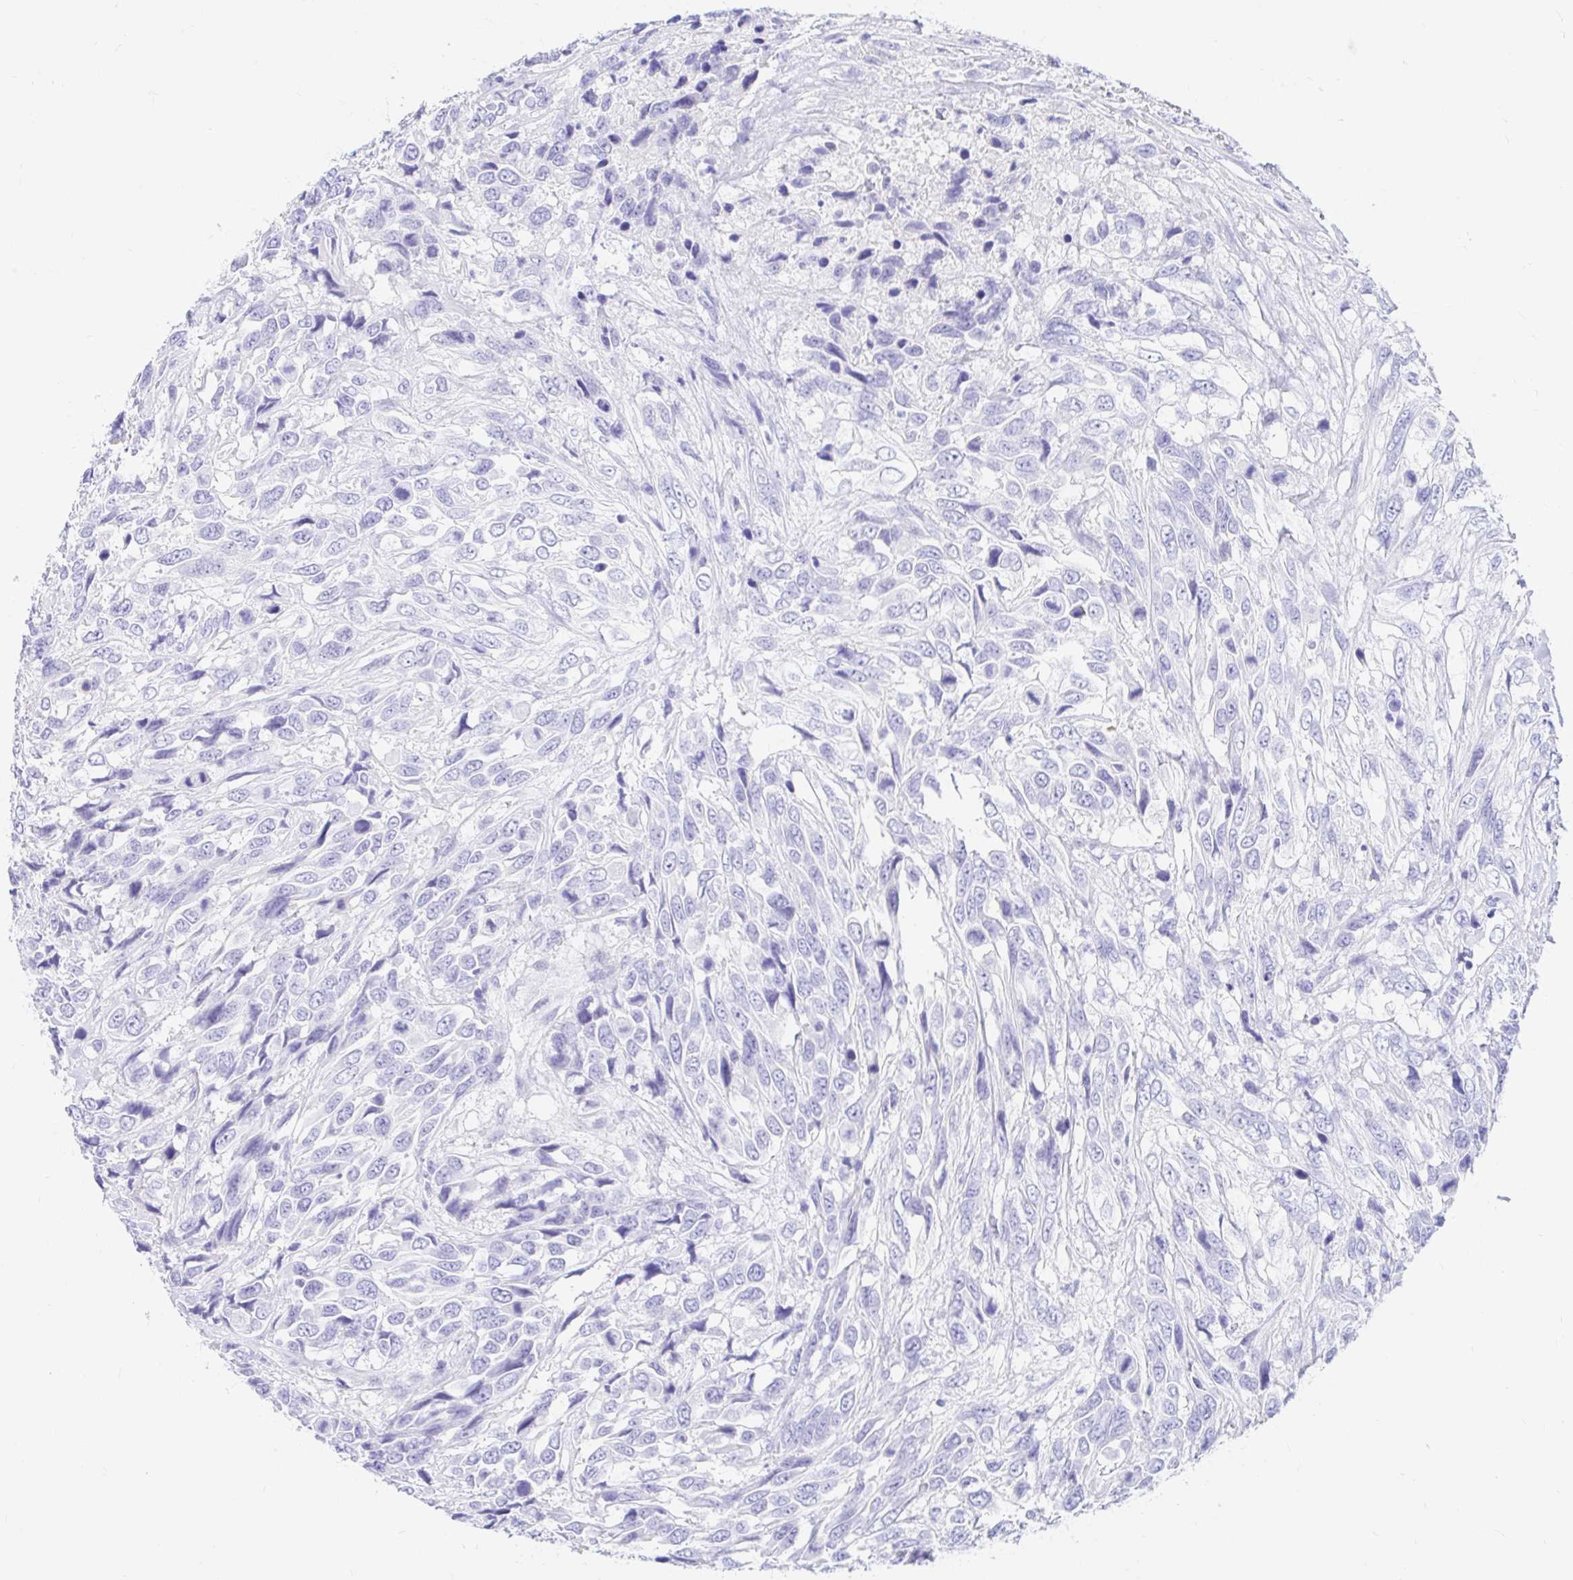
{"staining": {"intensity": "negative", "quantity": "none", "location": "none"}, "tissue": "urothelial cancer", "cell_type": "Tumor cells", "image_type": "cancer", "snomed": [{"axis": "morphology", "description": "Urothelial carcinoma, High grade"}, {"axis": "topography", "description": "Urinary bladder"}], "caption": "IHC photomicrograph of neoplastic tissue: urothelial cancer stained with DAB exhibits no significant protein staining in tumor cells. (DAB (3,3'-diaminobenzidine) IHC visualized using brightfield microscopy, high magnification).", "gene": "PPP1R1B", "patient": {"sex": "female", "age": 70}}